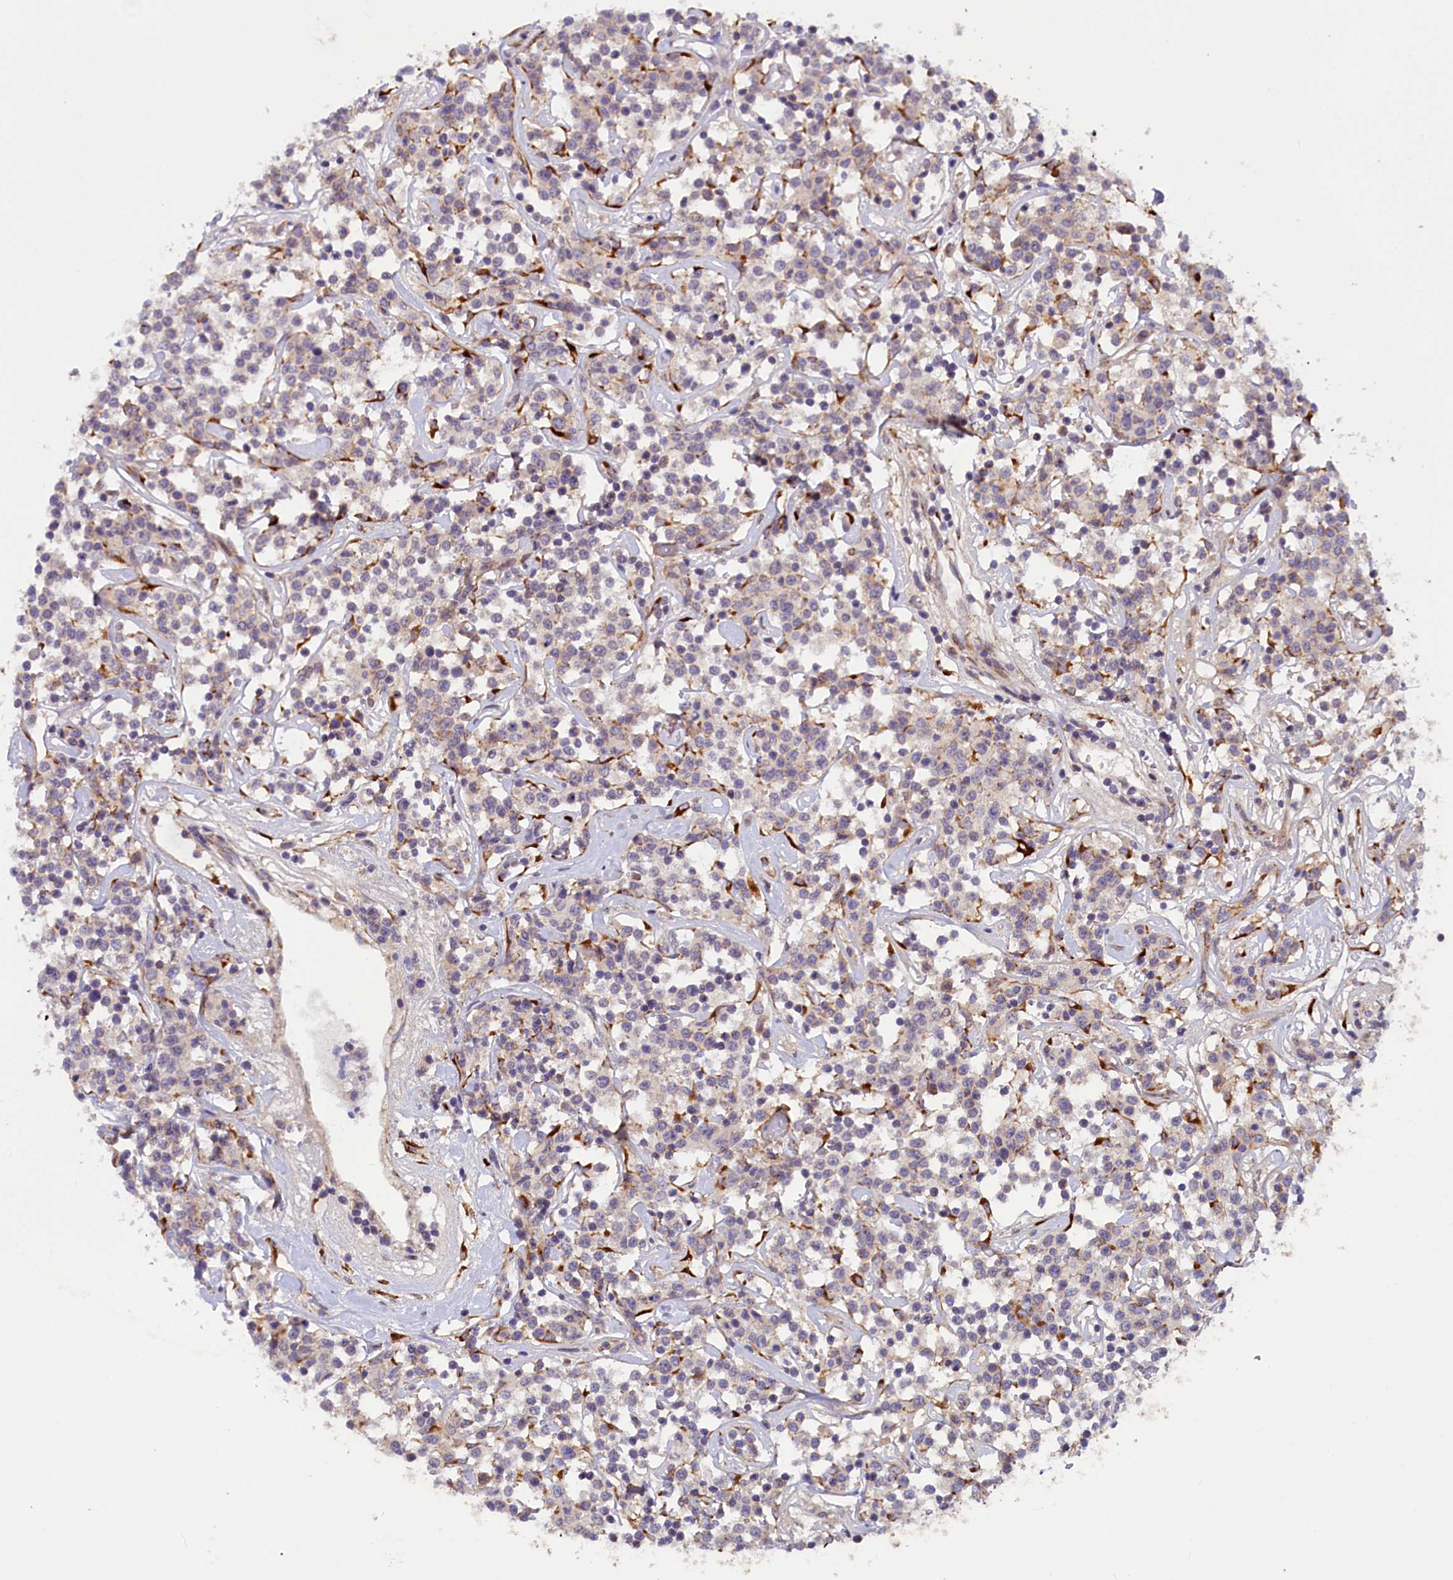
{"staining": {"intensity": "weak", "quantity": "<25%", "location": "cytoplasmic/membranous"}, "tissue": "lymphoma", "cell_type": "Tumor cells", "image_type": "cancer", "snomed": [{"axis": "morphology", "description": "Malignant lymphoma, non-Hodgkin's type, Low grade"}, {"axis": "topography", "description": "Small intestine"}], "caption": "Lymphoma stained for a protein using immunohistochemistry (IHC) shows no positivity tumor cells.", "gene": "SSC5D", "patient": {"sex": "female", "age": 59}}